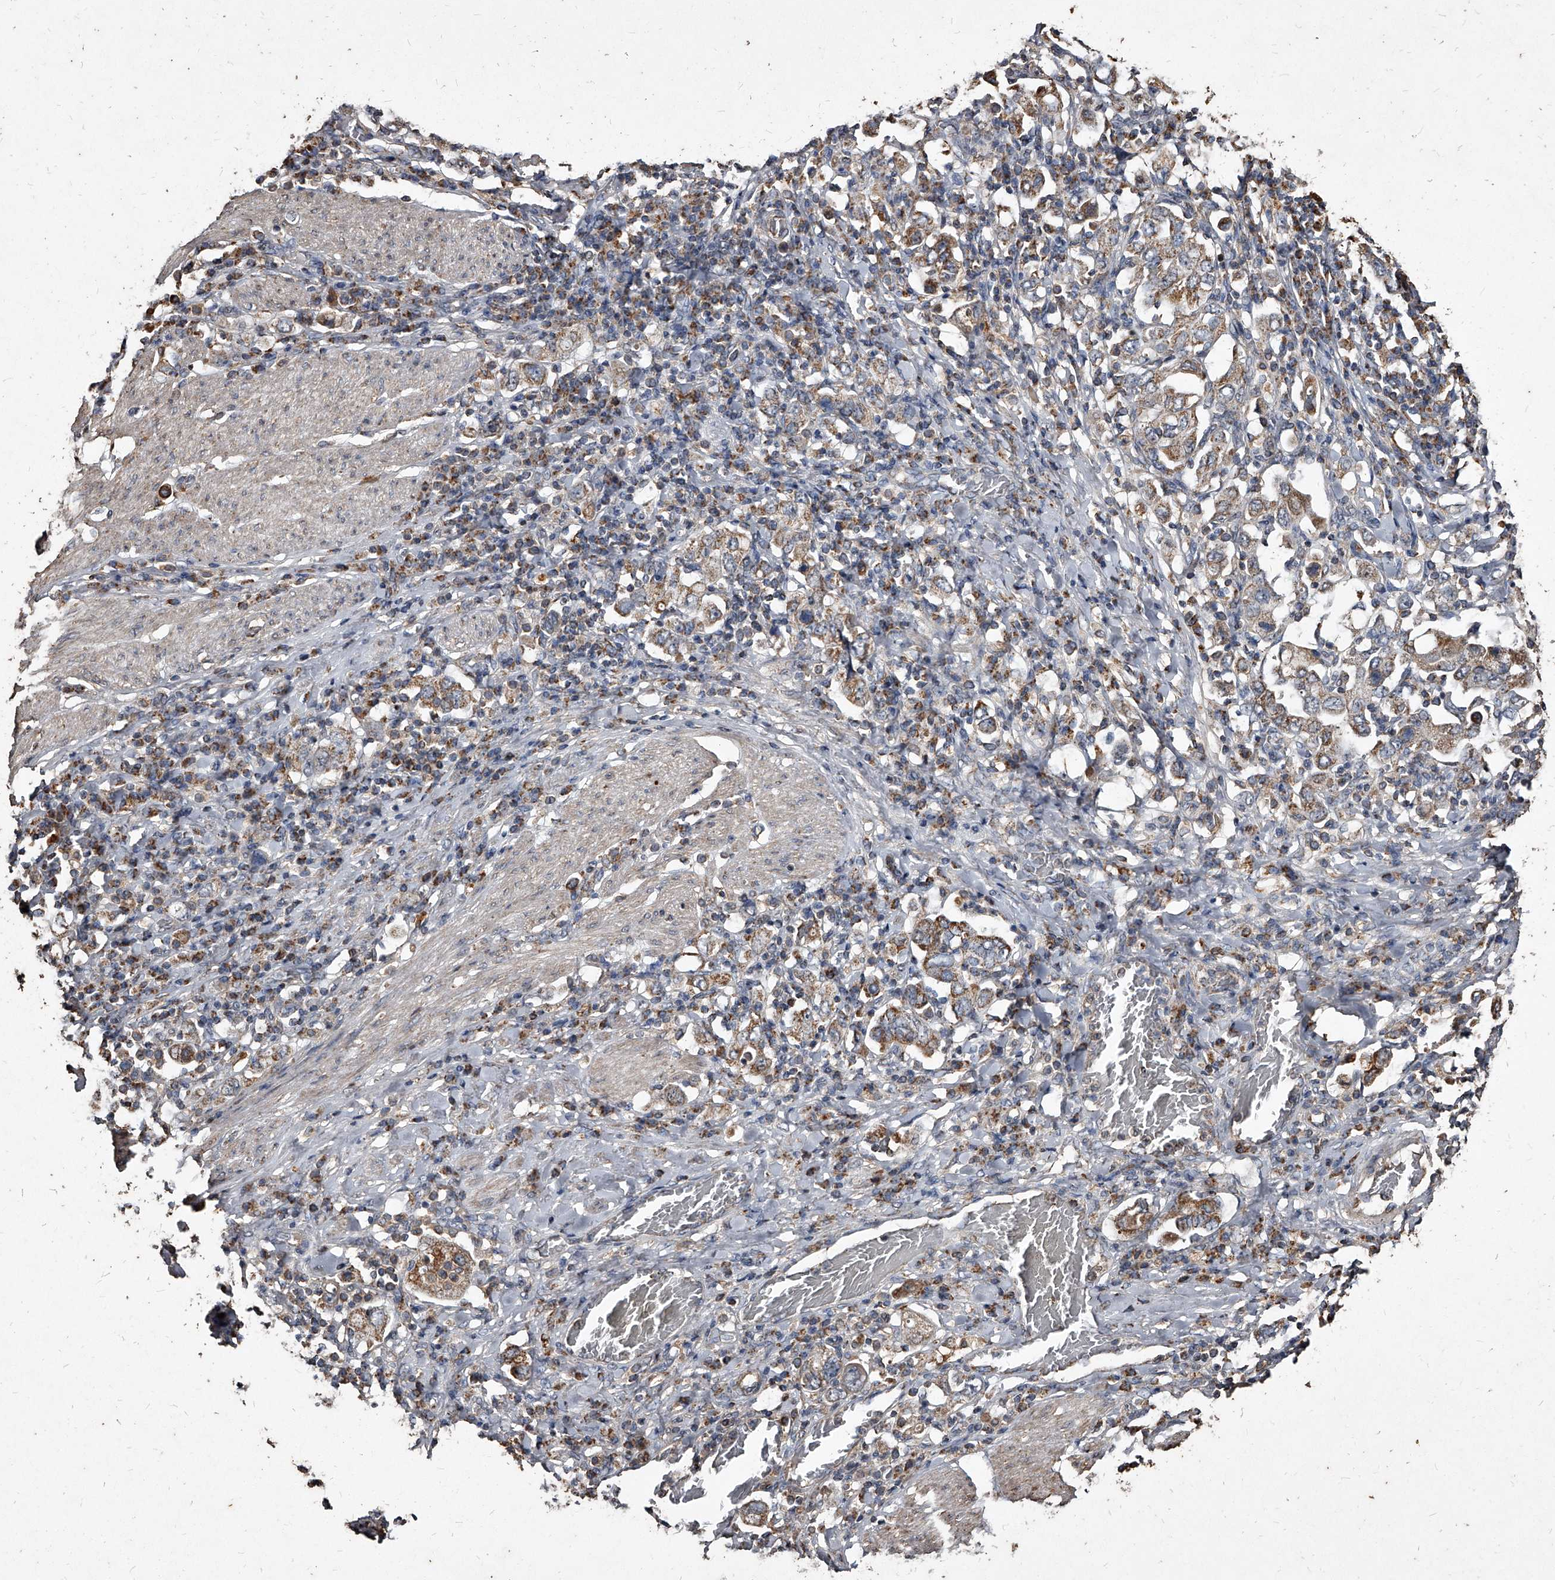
{"staining": {"intensity": "moderate", "quantity": ">75%", "location": "cytoplasmic/membranous"}, "tissue": "stomach cancer", "cell_type": "Tumor cells", "image_type": "cancer", "snomed": [{"axis": "morphology", "description": "Adenocarcinoma, NOS"}, {"axis": "topography", "description": "Stomach, upper"}], "caption": "Human stomach adenocarcinoma stained with a protein marker reveals moderate staining in tumor cells.", "gene": "GPR183", "patient": {"sex": "male", "age": 62}}